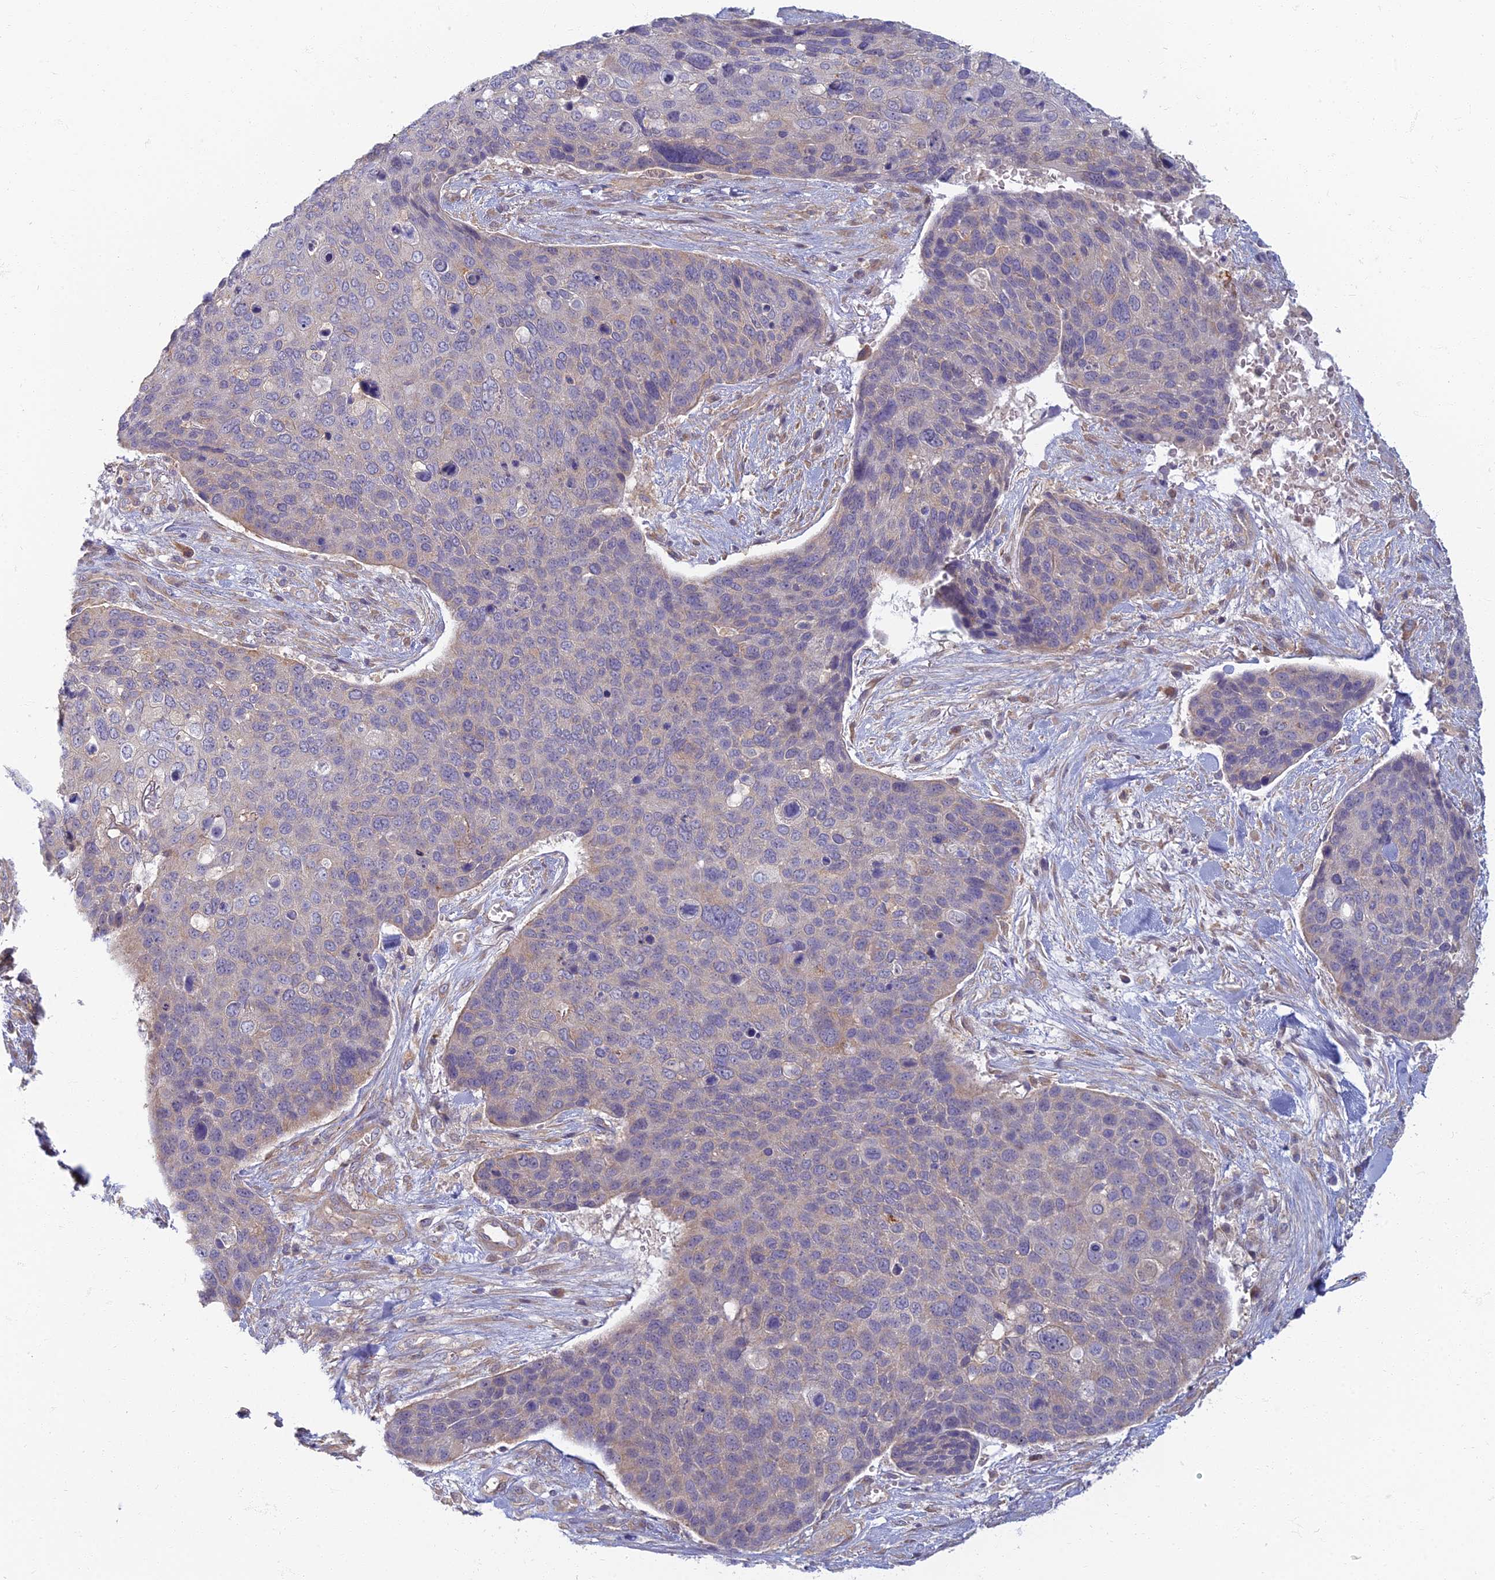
{"staining": {"intensity": "weak", "quantity": "<25%", "location": "cytoplasmic/membranous"}, "tissue": "skin cancer", "cell_type": "Tumor cells", "image_type": "cancer", "snomed": [{"axis": "morphology", "description": "Basal cell carcinoma"}, {"axis": "topography", "description": "Skin"}], "caption": "IHC image of basal cell carcinoma (skin) stained for a protein (brown), which demonstrates no positivity in tumor cells.", "gene": "PROX2", "patient": {"sex": "female", "age": 74}}